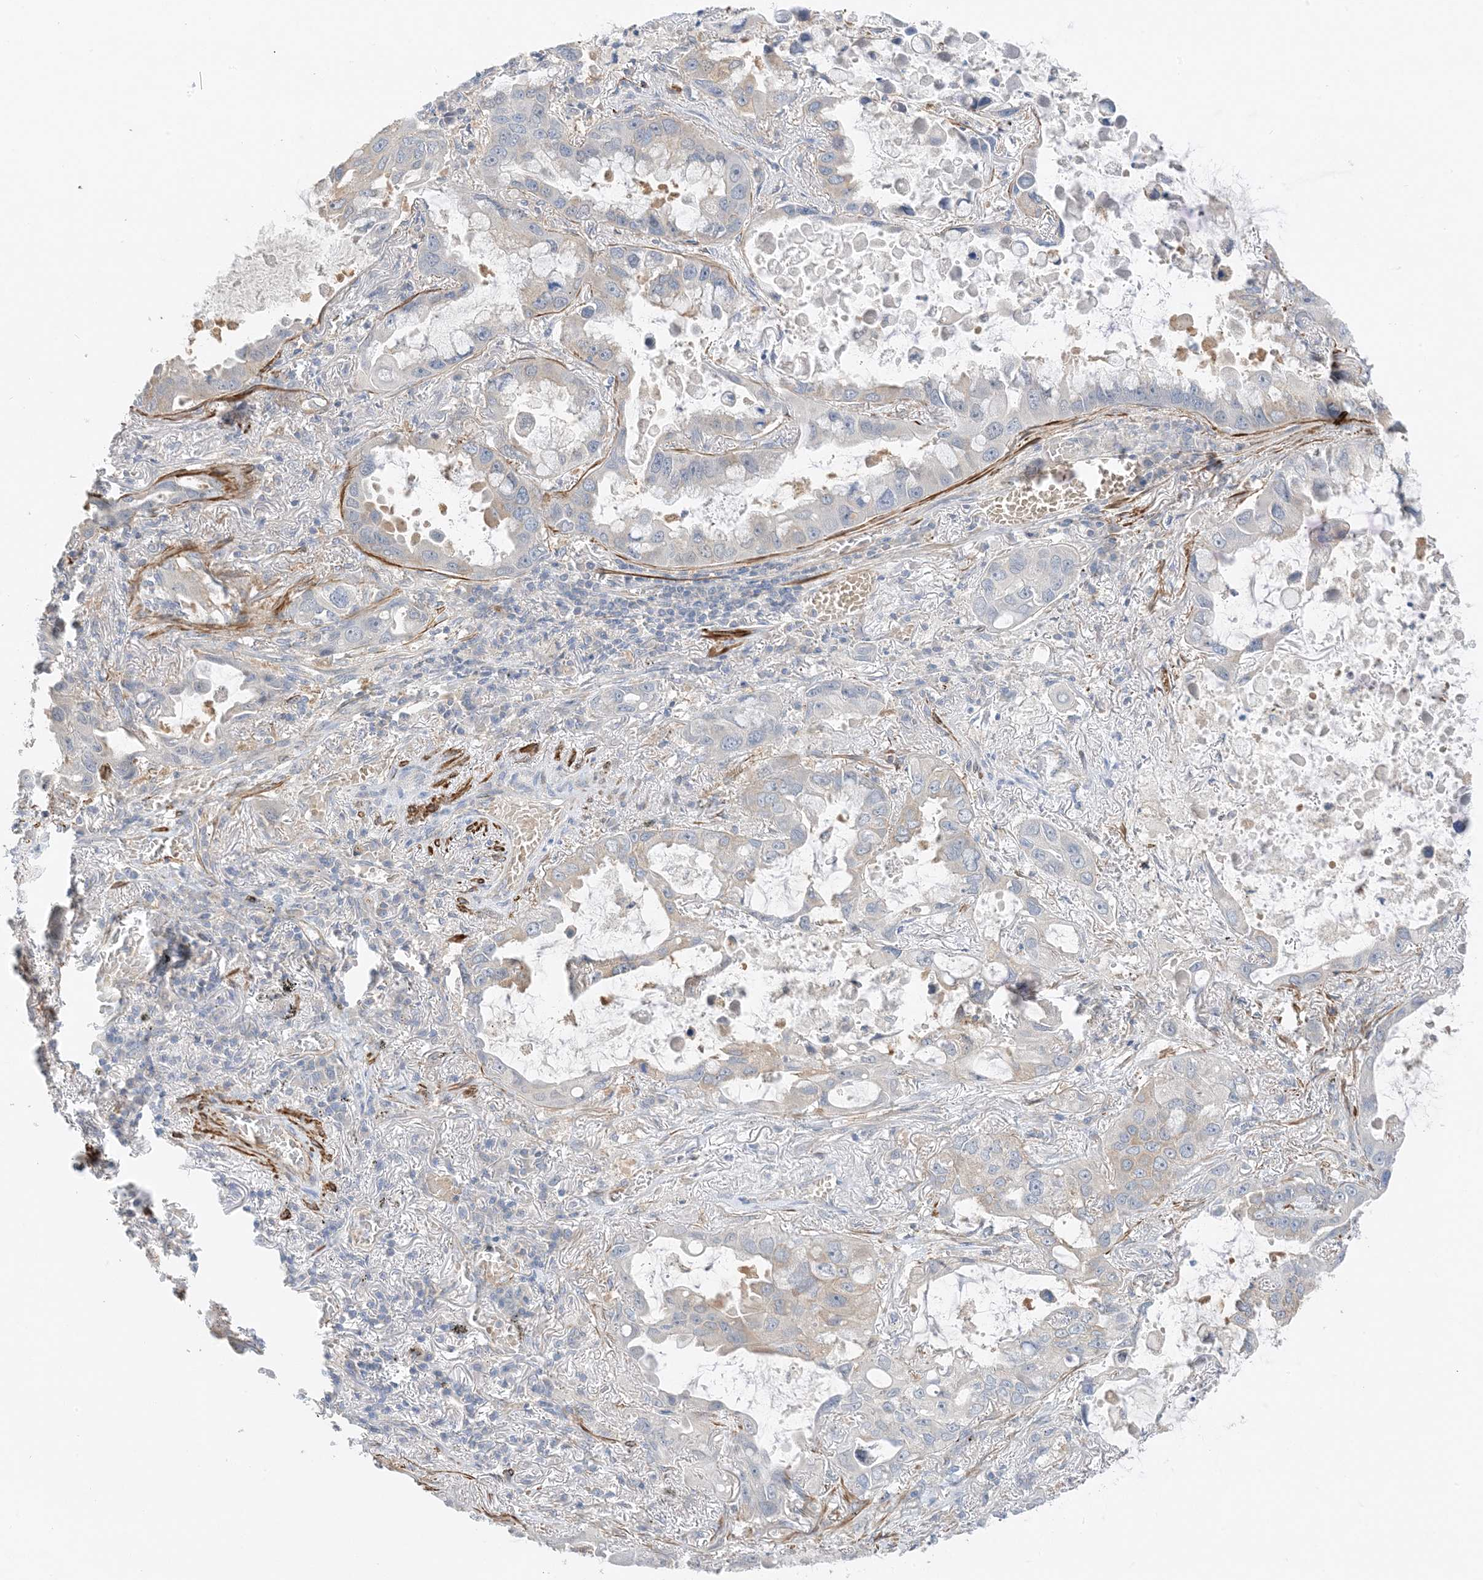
{"staining": {"intensity": "negative", "quantity": "none", "location": "none"}, "tissue": "lung cancer", "cell_type": "Tumor cells", "image_type": "cancer", "snomed": [{"axis": "morphology", "description": "Adenocarcinoma, NOS"}, {"axis": "topography", "description": "Lung"}], "caption": "DAB (3,3'-diaminobenzidine) immunohistochemical staining of human lung cancer displays no significant expression in tumor cells. (DAB (3,3'-diaminobenzidine) immunohistochemistry (IHC) visualized using brightfield microscopy, high magnification).", "gene": "KIFBP", "patient": {"sex": "male", "age": 64}}